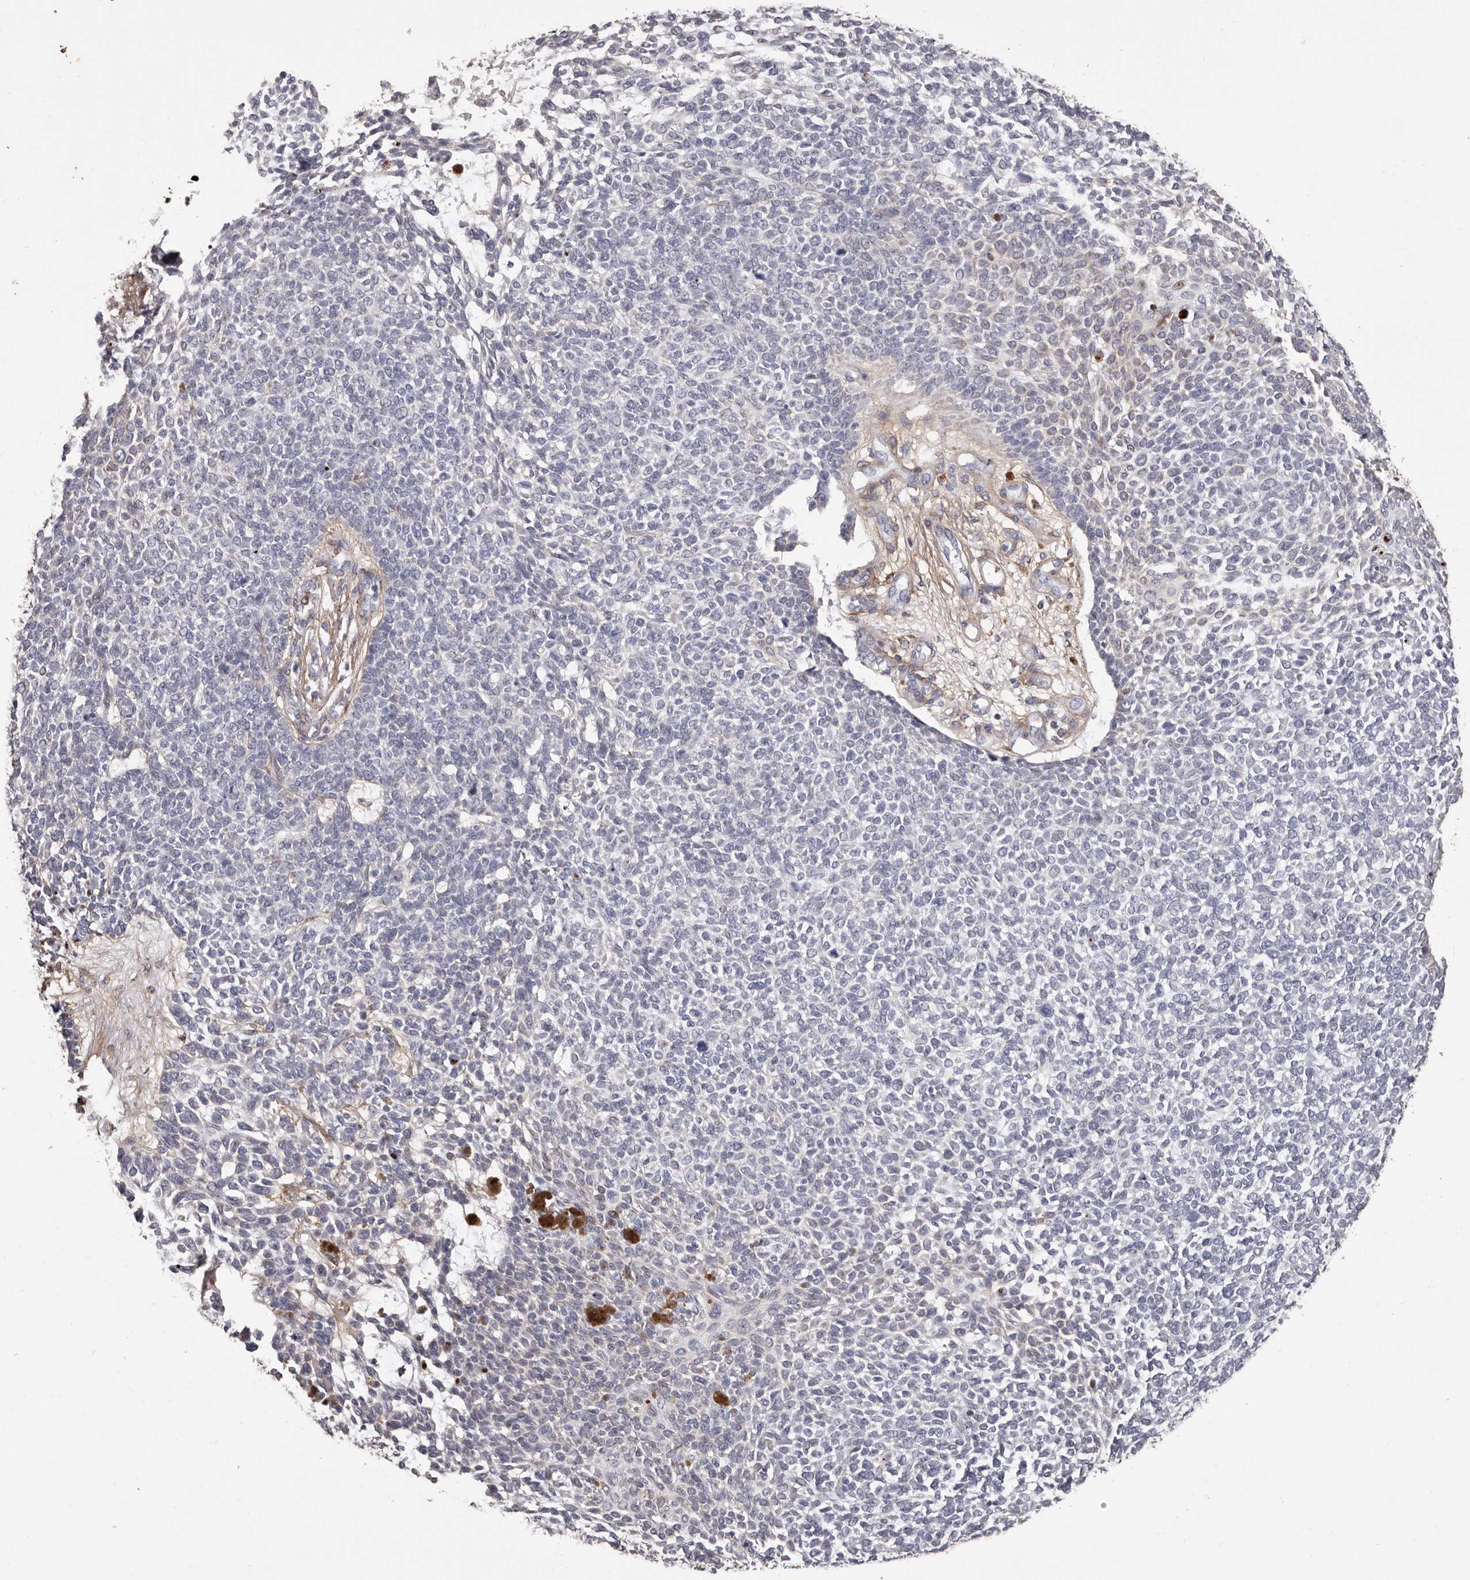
{"staining": {"intensity": "negative", "quantity": "none", "location": "none"}, "tissue": "skin cancer", "cell_type": "Tumor cells", "image_type": "cancer", "snomed": [{"axis": "morphology", "description": "Basal cell carcinoma"}, {"axis": "topography", "description": "Skin"}], "caption": "Protein analysis of skin cancer displays no significant positivity in tumor cells.", "gene": "COL6A1", "patient": {"sex": "female", "age": 84}}